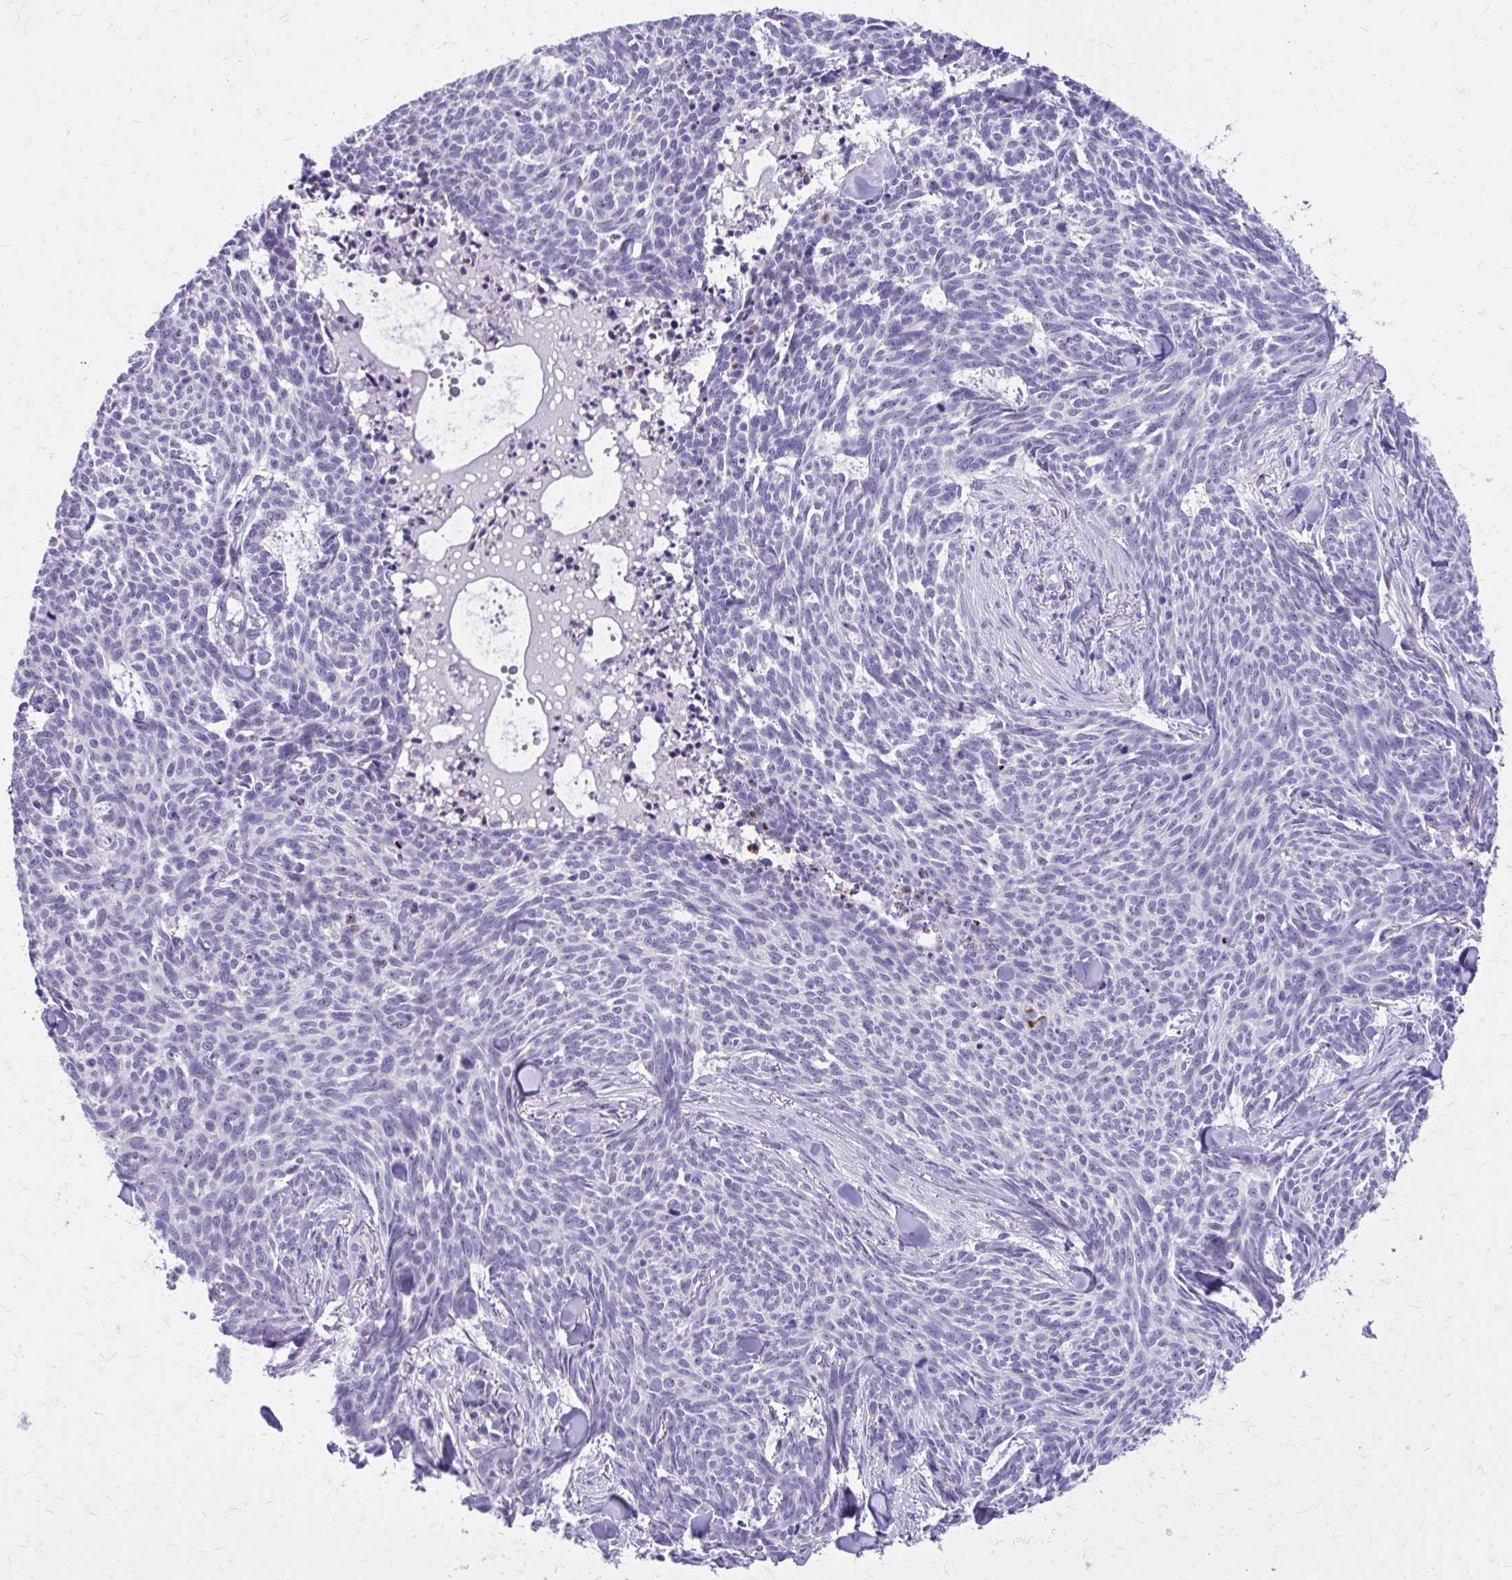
{"staining": {"intensity": "negative", "quantity": "none", "location": "none"}, "tissue": "skin cancer", "cell_type": "Tumor cells", "image_type": "cancer", "snomed": [{"axis": "morphology", "description": "Basal cell carcinoma"}, {"axis": "topography", "description": "Skin"}], "caption": "DAB immunohistochemical staining of skin basal cell carcinoma displays no significant staining in tumor cells.", "gene": "LCN15", "patient": {"sex": "female", "age": 93}}